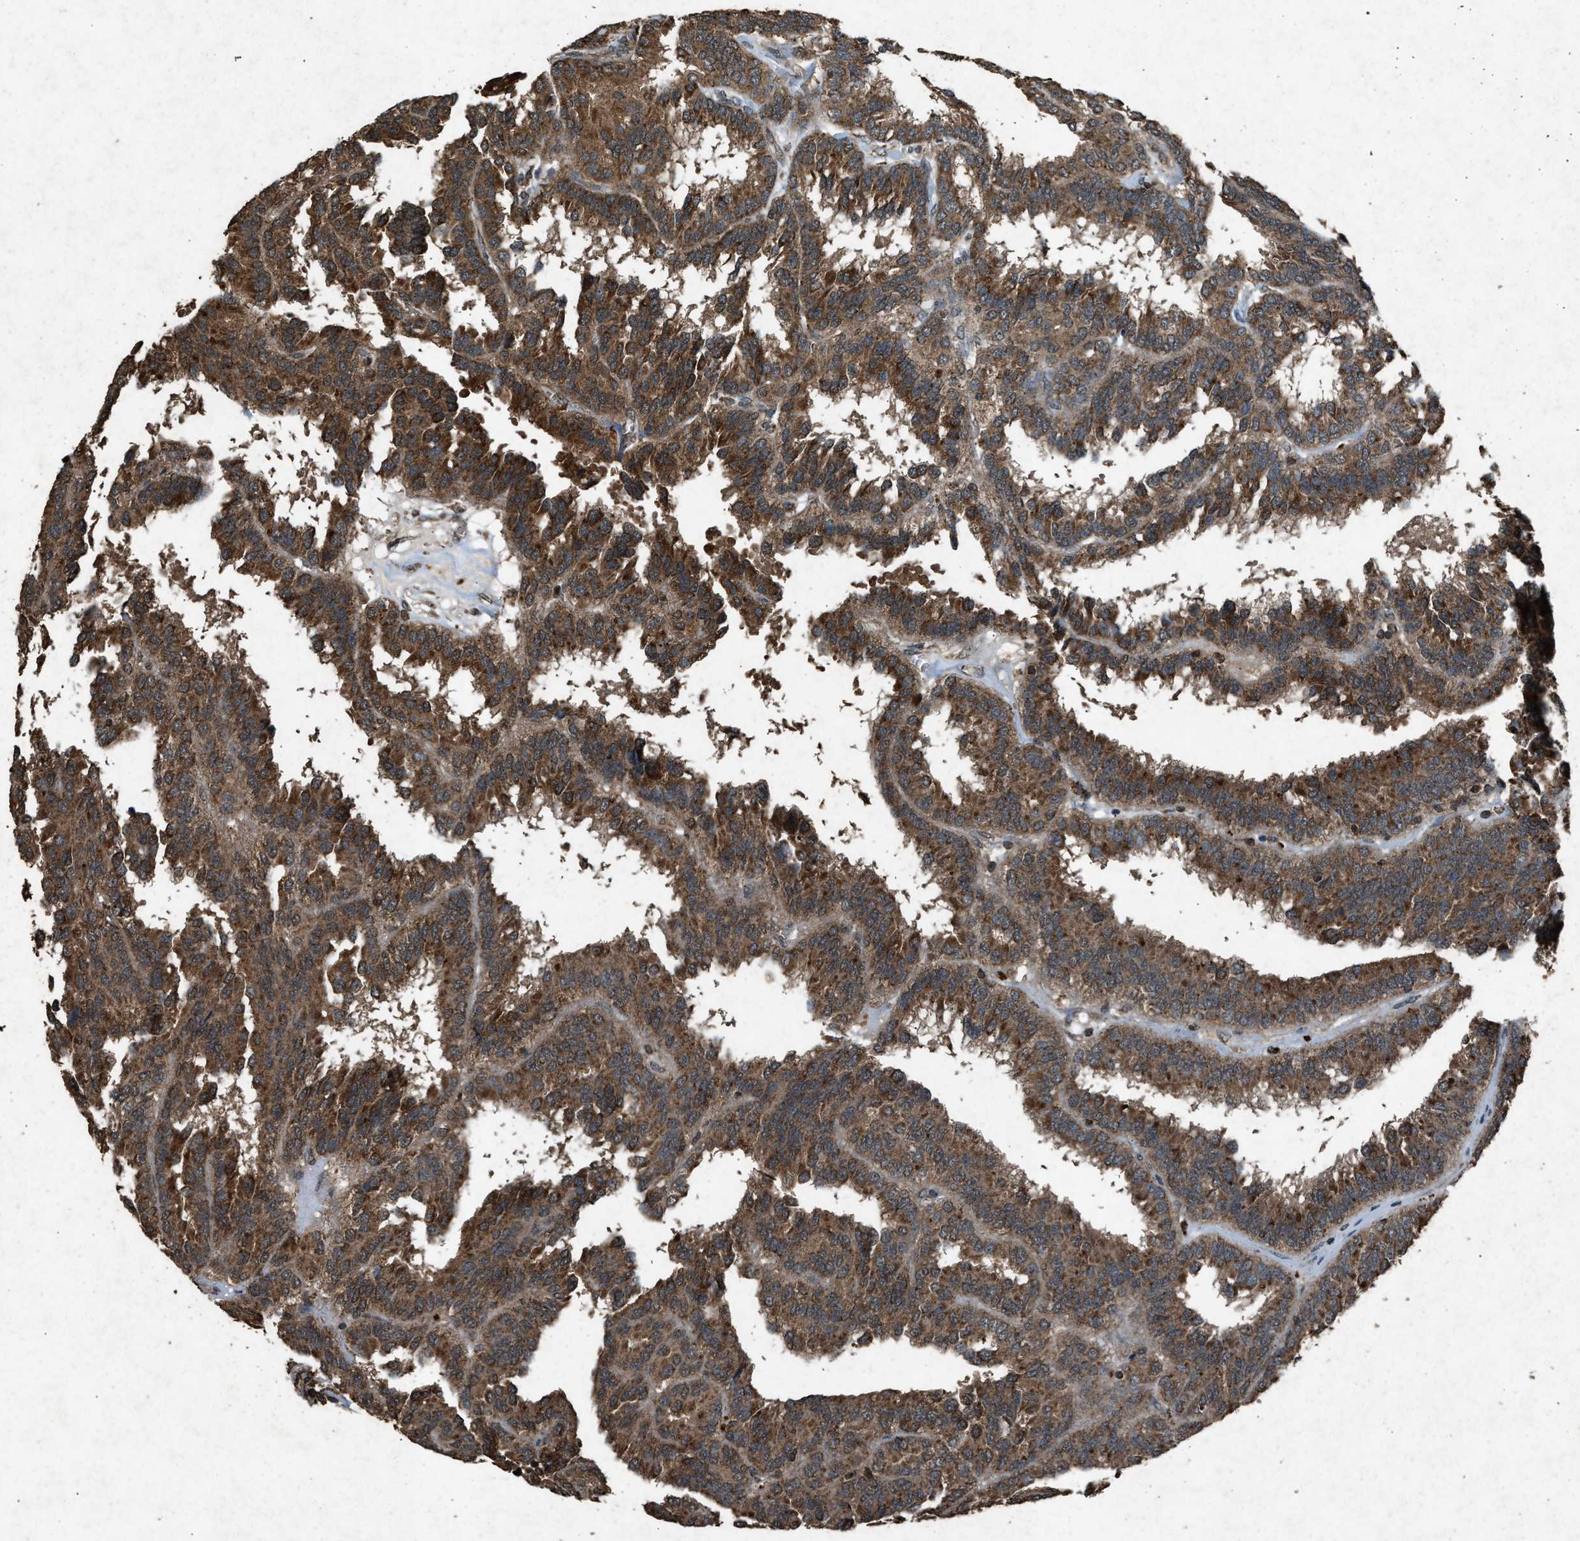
{"staining": {"intensity": "strong", "quantity": ">75%", "location": "cytoplasmic/membranous"}, "tissue": "renal cancer", "cell_type": "Tumor cells", "image_type": "cancer", "snomed": [{"axis": "morphology", "description": "Adenocarcinoma, NOS"}, {"axis": "topography", "description": "Kidney"}], "caption": "Immunohistochemistry (IHC) micrograph of human renal adenocarcinoma stained for a protein (brown), which exhibits high levels of strong cytoplasmic/membranous expression in approximately >75% of tumor cells.", "gene": "OAS1", "patient": {"sex": "male", "age": 46}}